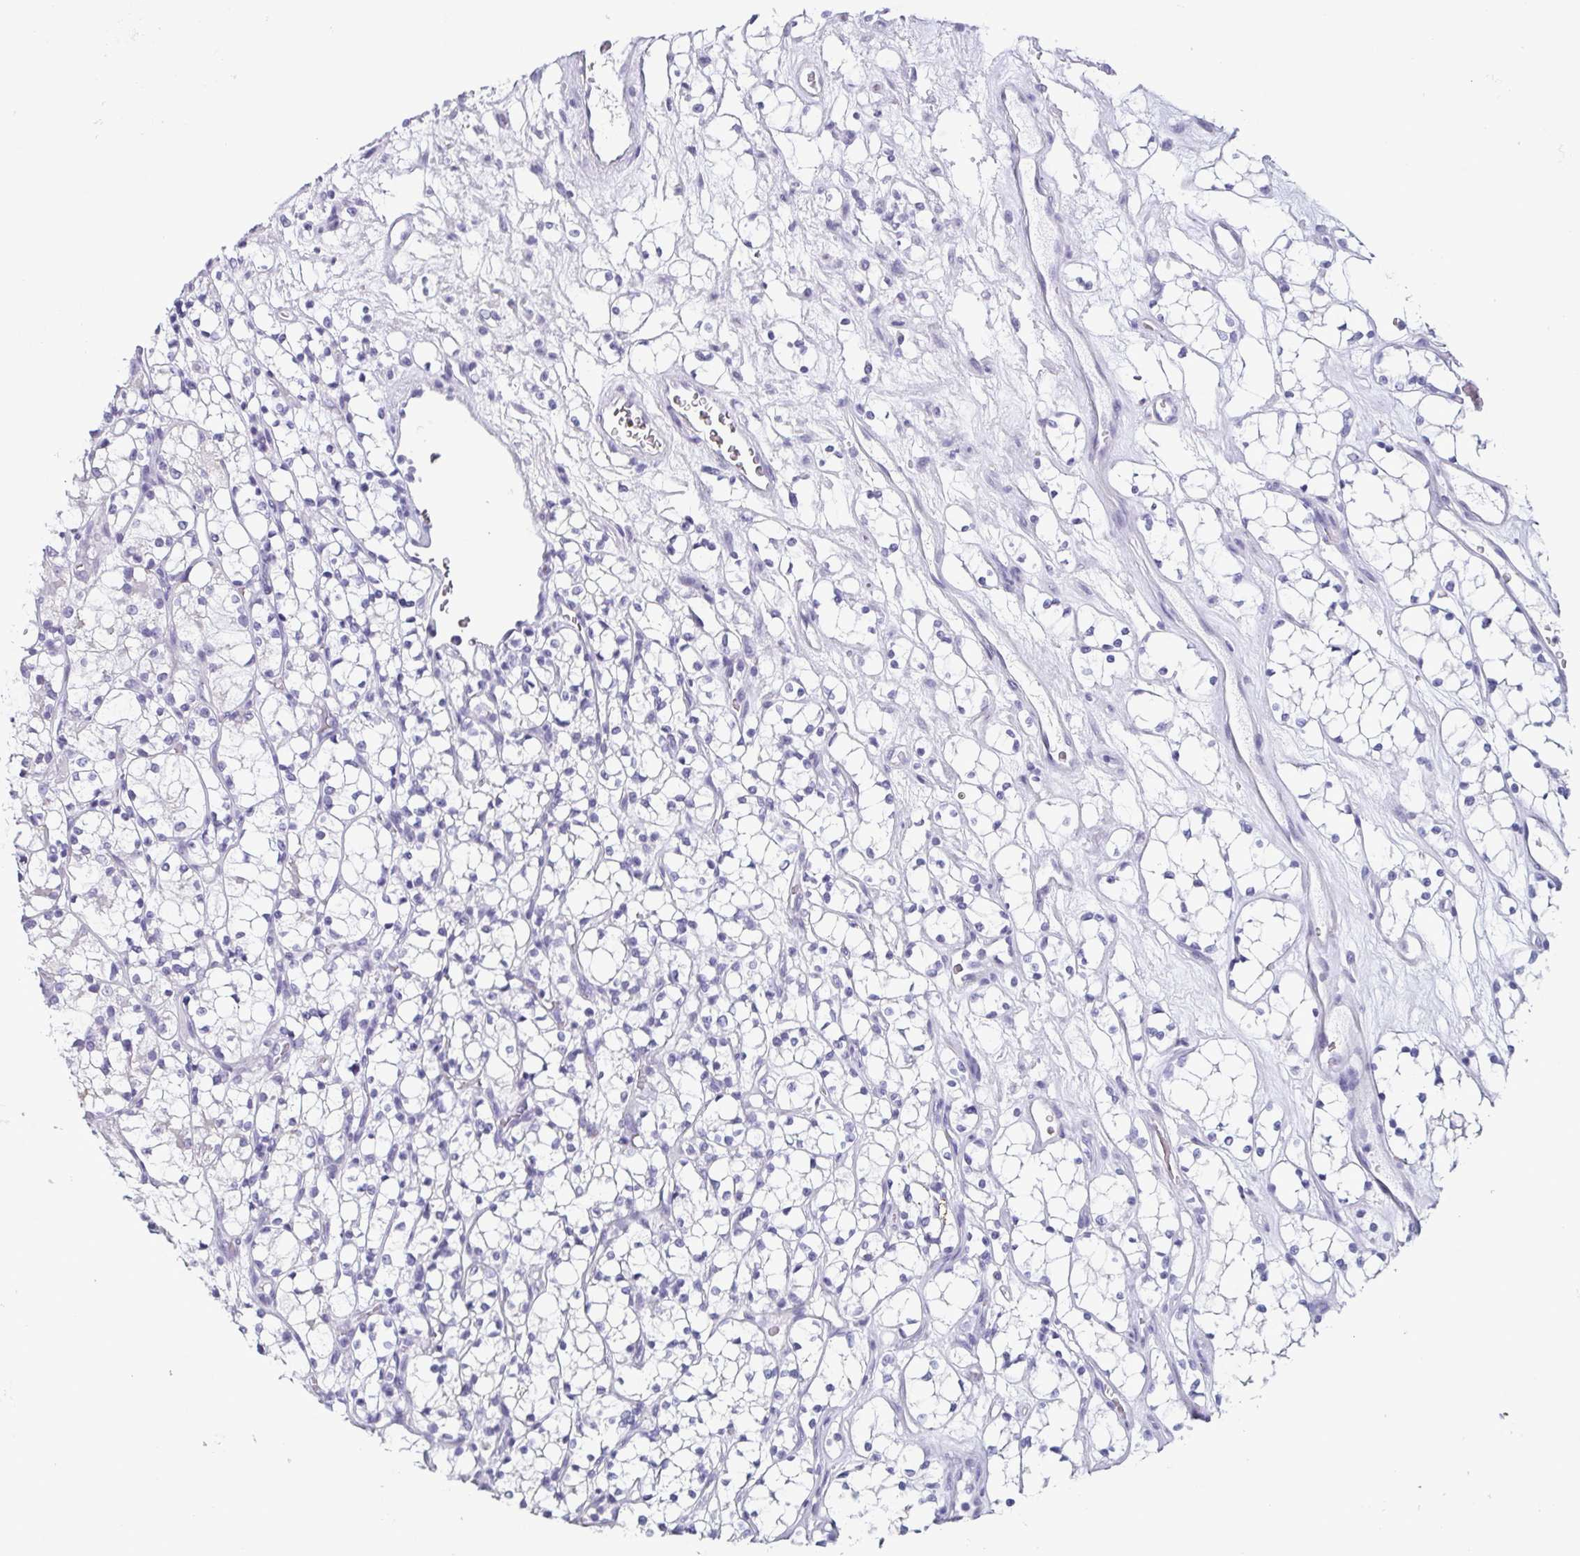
{"staining": {"intensity": "negative", "quantity": "none", "location": "none"}, "tissue": "renal cancer", "cell_type": "Tumor cells", "image_type": "cancer", "snomed": [{"axis": "morphology", "description": "Adenocarcinoma, NOS"}, {"axis": "topography", "description": "Kidney"}], "caption": "A micrograph of renal cancer stained for a protein displays no brown staining in tumor cells. (DAB IHC, high magnification).", "gene": "KRT78", "patient": {"sex": "female", "age": 69}}